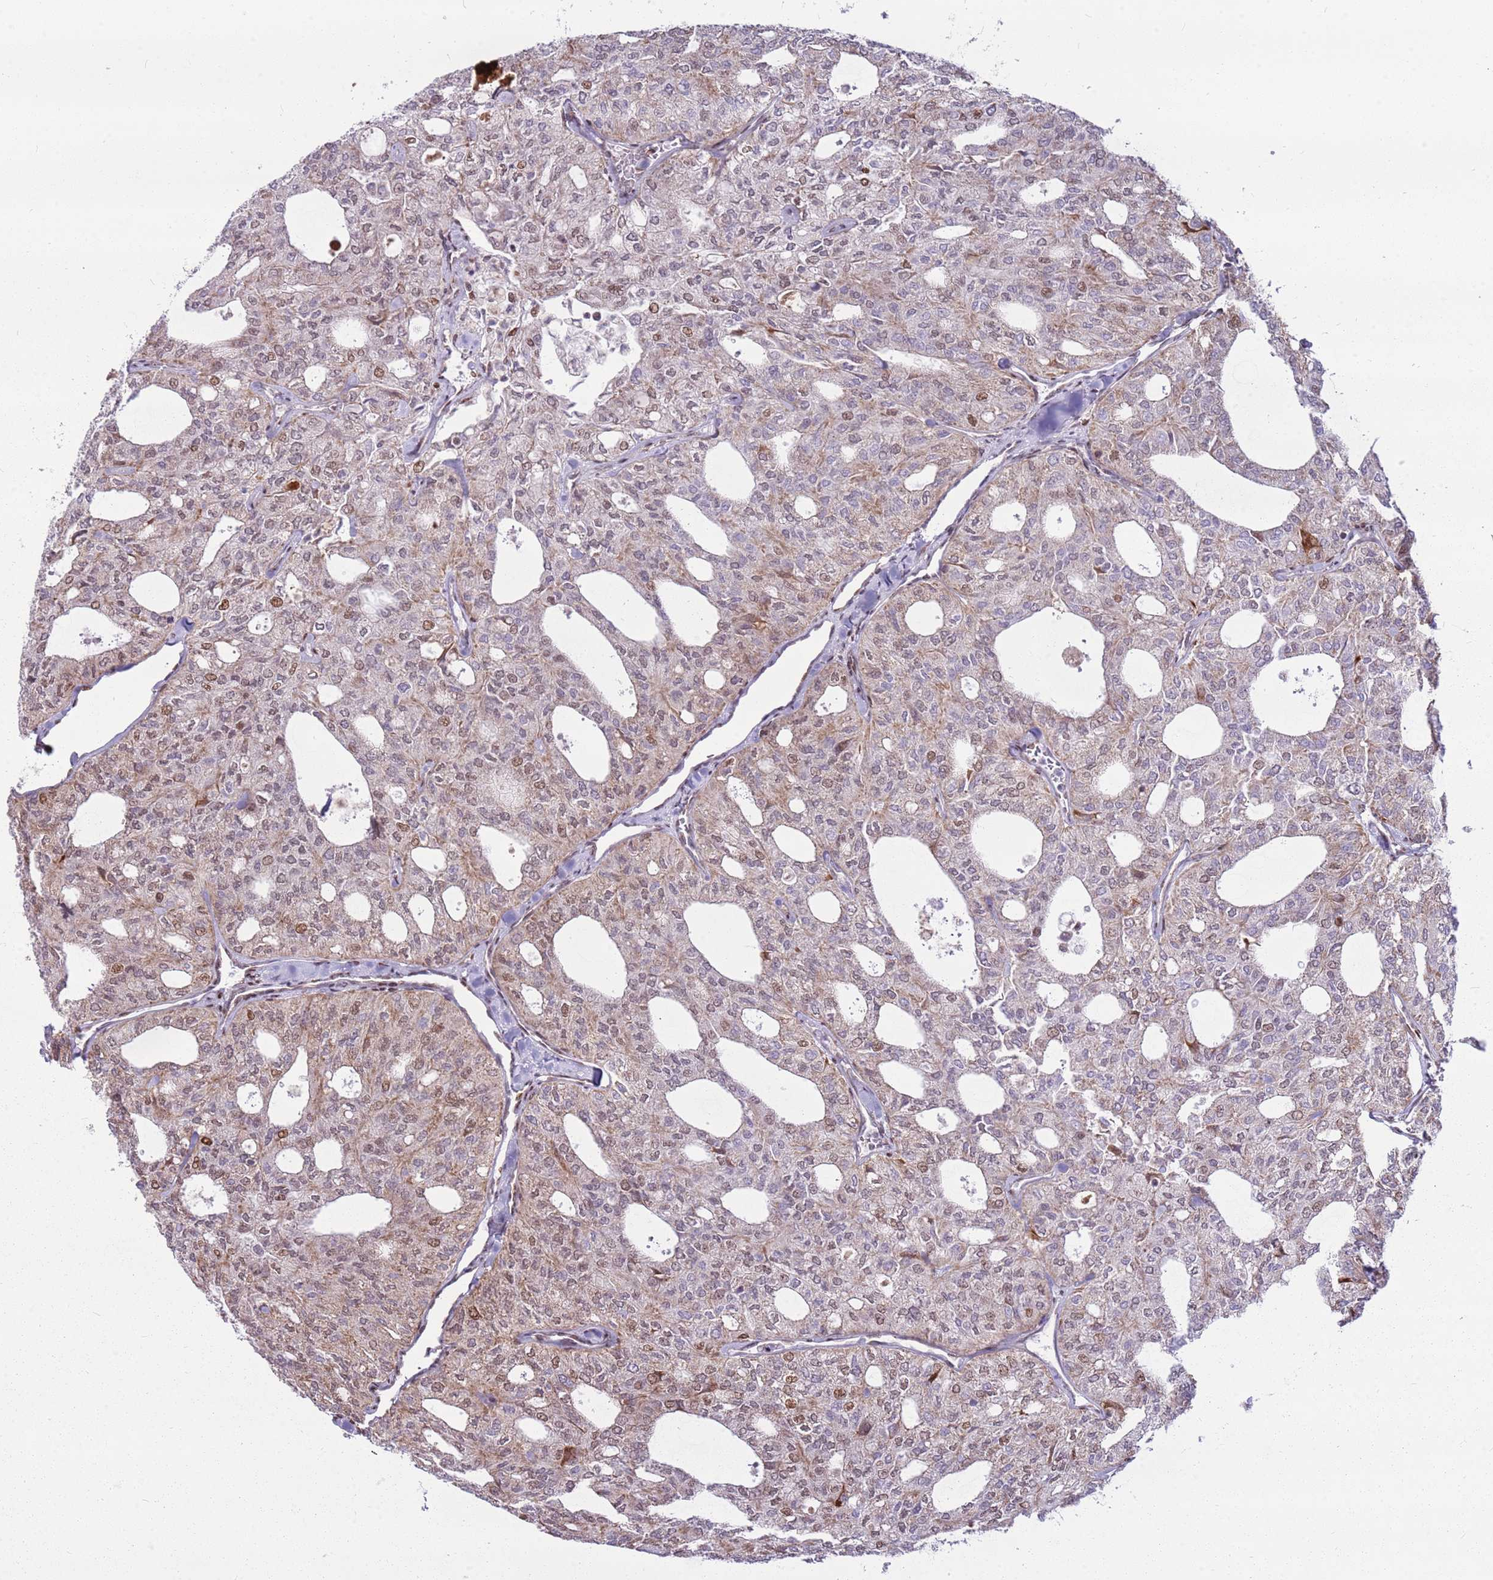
{"staining": {"intensity": "moderate", "quantity": "<25%", "location": "cytoplasmic/membranous,nuclear"}, "tissue": "thyroid cancer", "cell_type": "Tumor cells", "image_type": "cancer", "snomed": [{"axis": "morphology", "description": "Follicular adenoma carcinoma, NOS"}, {"axis": "topography", "description": "Thyroid gland"}], "caption": "This micrograph shows immunohistochemistry staining of thyroid cancer, with low moderate cytoplasmic/membranous and nuclear staining in about <25% of tumor cells.", "gene": "PCTP", "patient": {"sex": "male", "age": 75}}